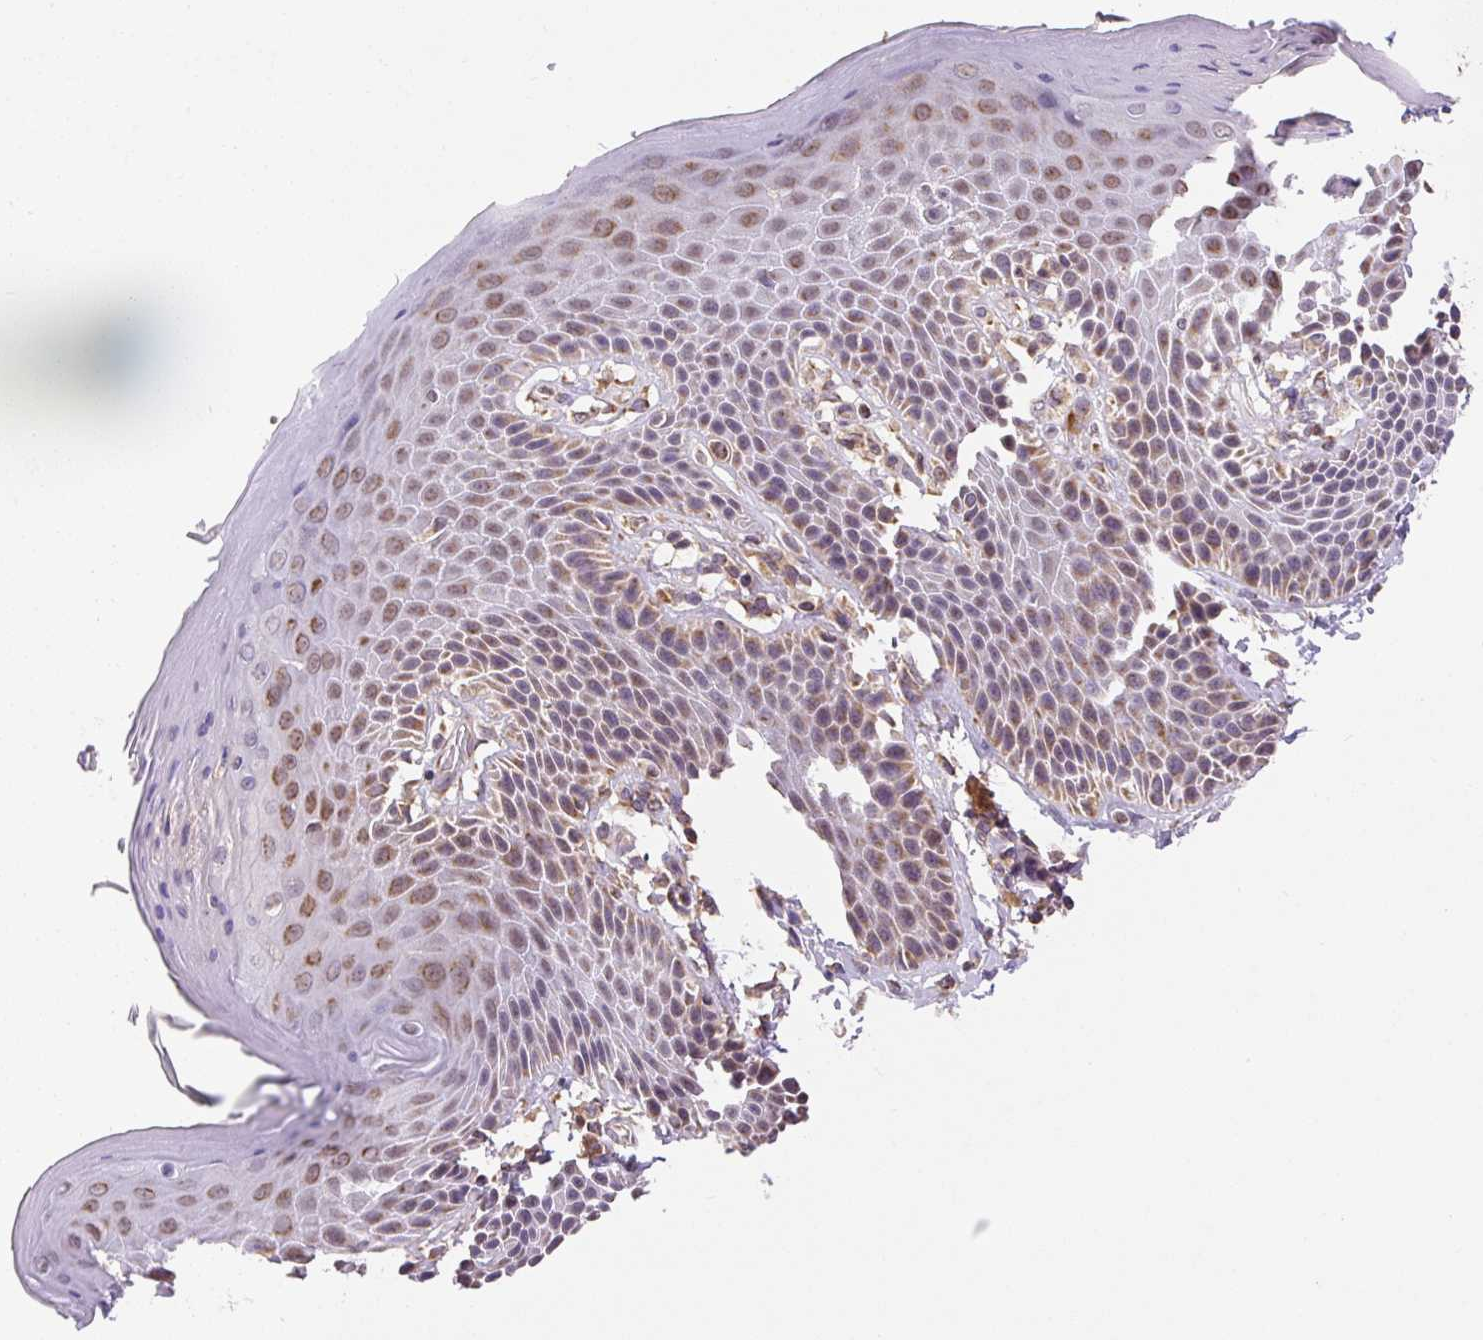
{"staining": {"intensity": "moderate", "quantity": ">75%", "location": "cytoplasmic/membranous,nuclear"}, "tissue": "skin", "cell_type": "Epidermal cells", "image_type": "normal", "snomed": [{"axis": "morphology", "description": "Normal tissue, NOS"}, {"axis": "topography", "description": "Peripheral nerve tissue"}], "caption": "This micrograph displays immunohistochemistry staining of normal skin, with medium moderate cytoplasmic/membranous,nuclear expression in approximately >75% of epidermal cells.", "gene": "MFSD9", "patient": {"sex": "male", "age": 51}}